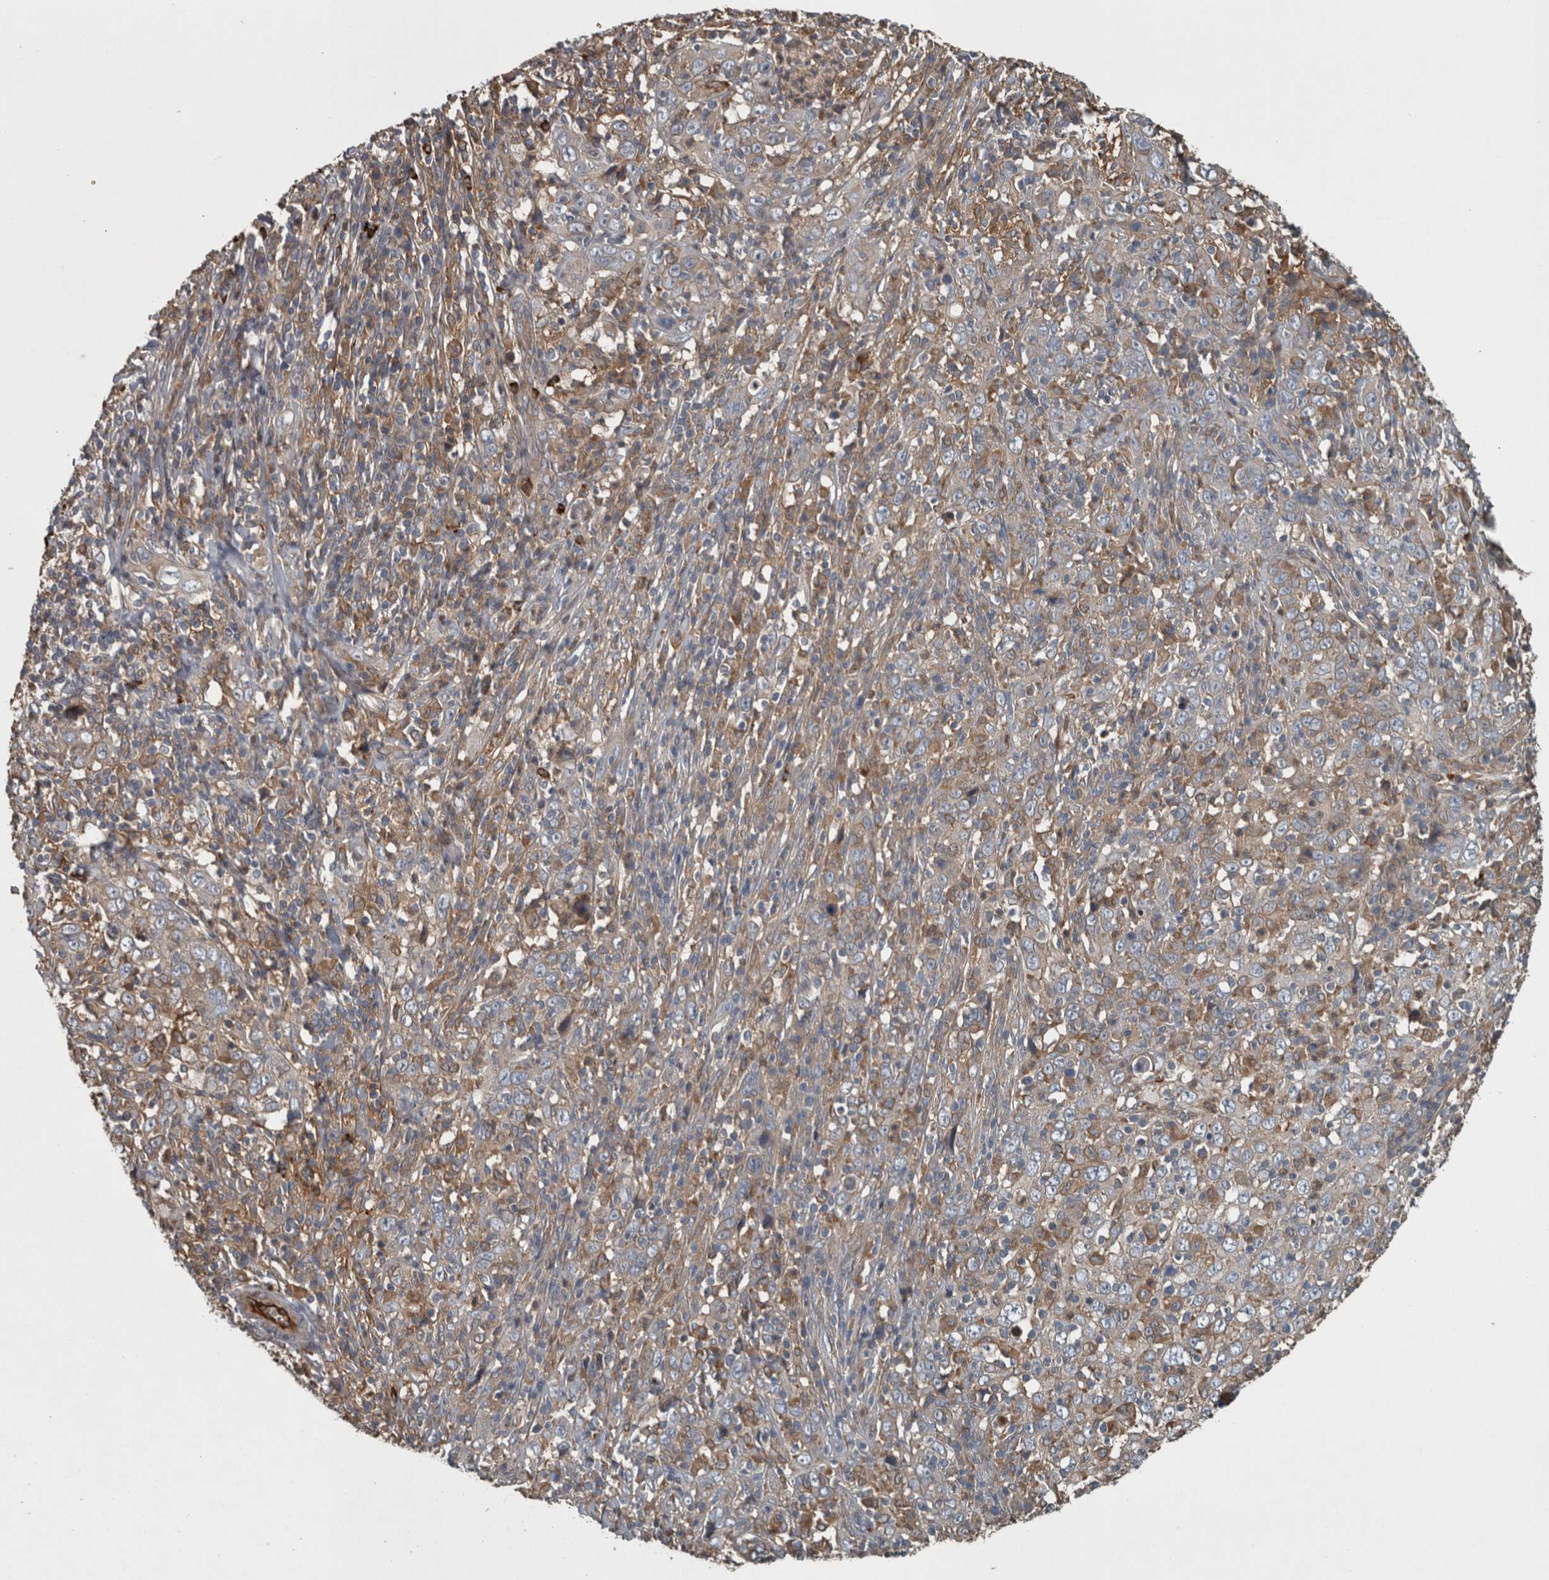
{"staining": {"intensity": "weak", "quantity": "<25%", "location": "cytoplasmic/membranous"}, "tissue": "cervical cancer", "cell_type": "Tumor cells", "image_type": "cancer", "snomed": [{"axis": "morphology", "description": "Squamous cell carcinoma, NOS"}, {"axis": "topography", "description": "Cervix"}], "caption": "A high-resolution micrograph shows IHC staining of cervical cancer (squamous cell carcinoma), which exhibits no significant positivity in tumor cells. The staining was performed using DAB to visualize the protein expression in brown, while the nuclei were stained in blue with hematoxylin (Magnification: 20x).", "gene": "EXOC8", "patient": {"sex": "female", "age": 46}}